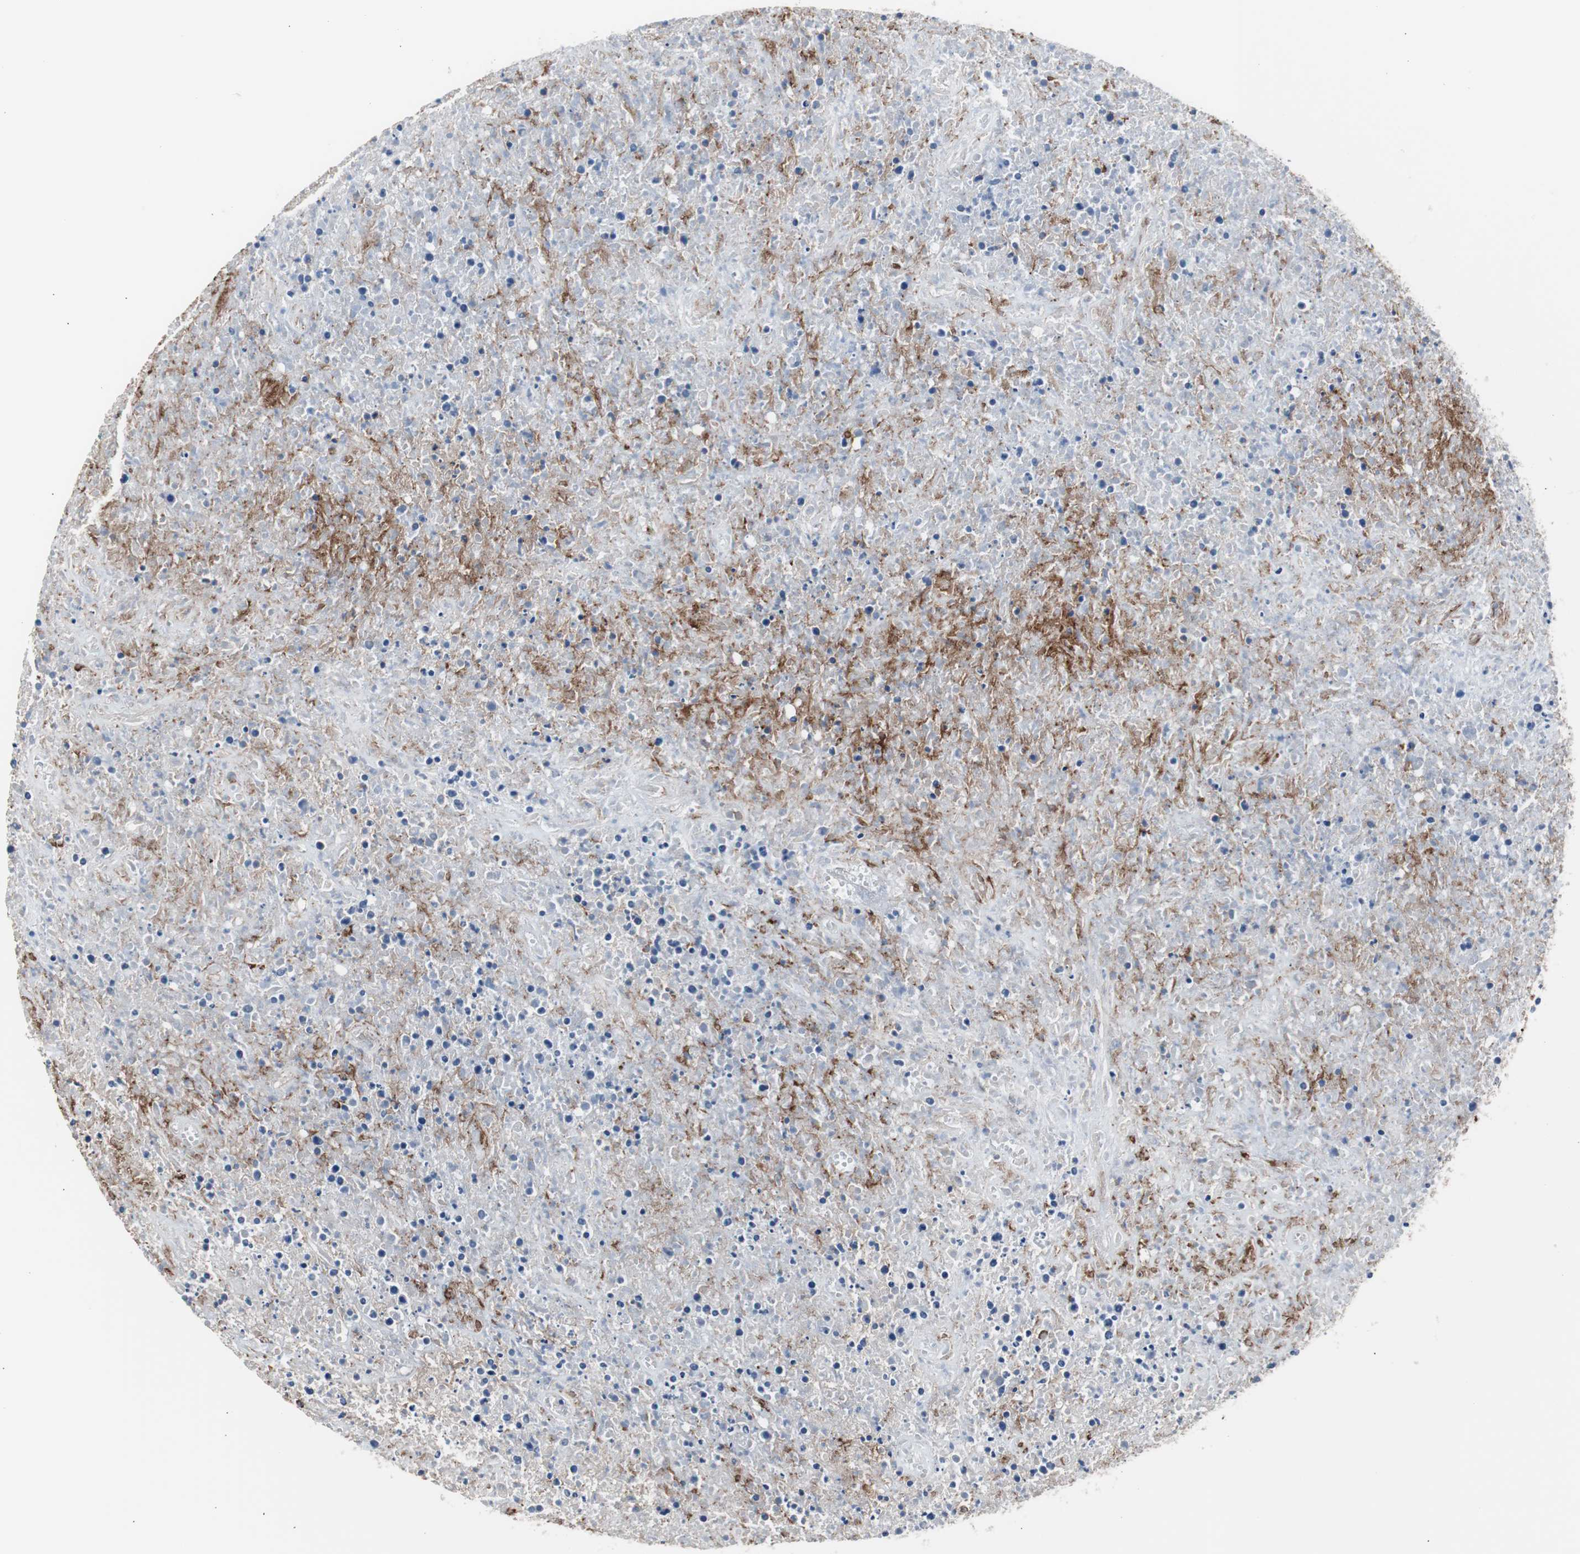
{"staining": {"intensity": "negative", "quantity": "none", "location": "none"}, "tissue": "lymphoma", "cell_type": "Tumor cells", "image_type": "cancer", "snomed": [{"axis": "morphology", "description": "Malignant lymphoma, non-Hodgkin's type, High grade"}, {"axis": "topography", "description": "Lymph node"}], "caption": "Immunohistochemistry photomicrograph of human lymphoma stained for a protein (brown), which demonstrates no positivity in tumor cells.", "gene": "FCGR2B", "patient": {"sex": "female", "age": 84}}